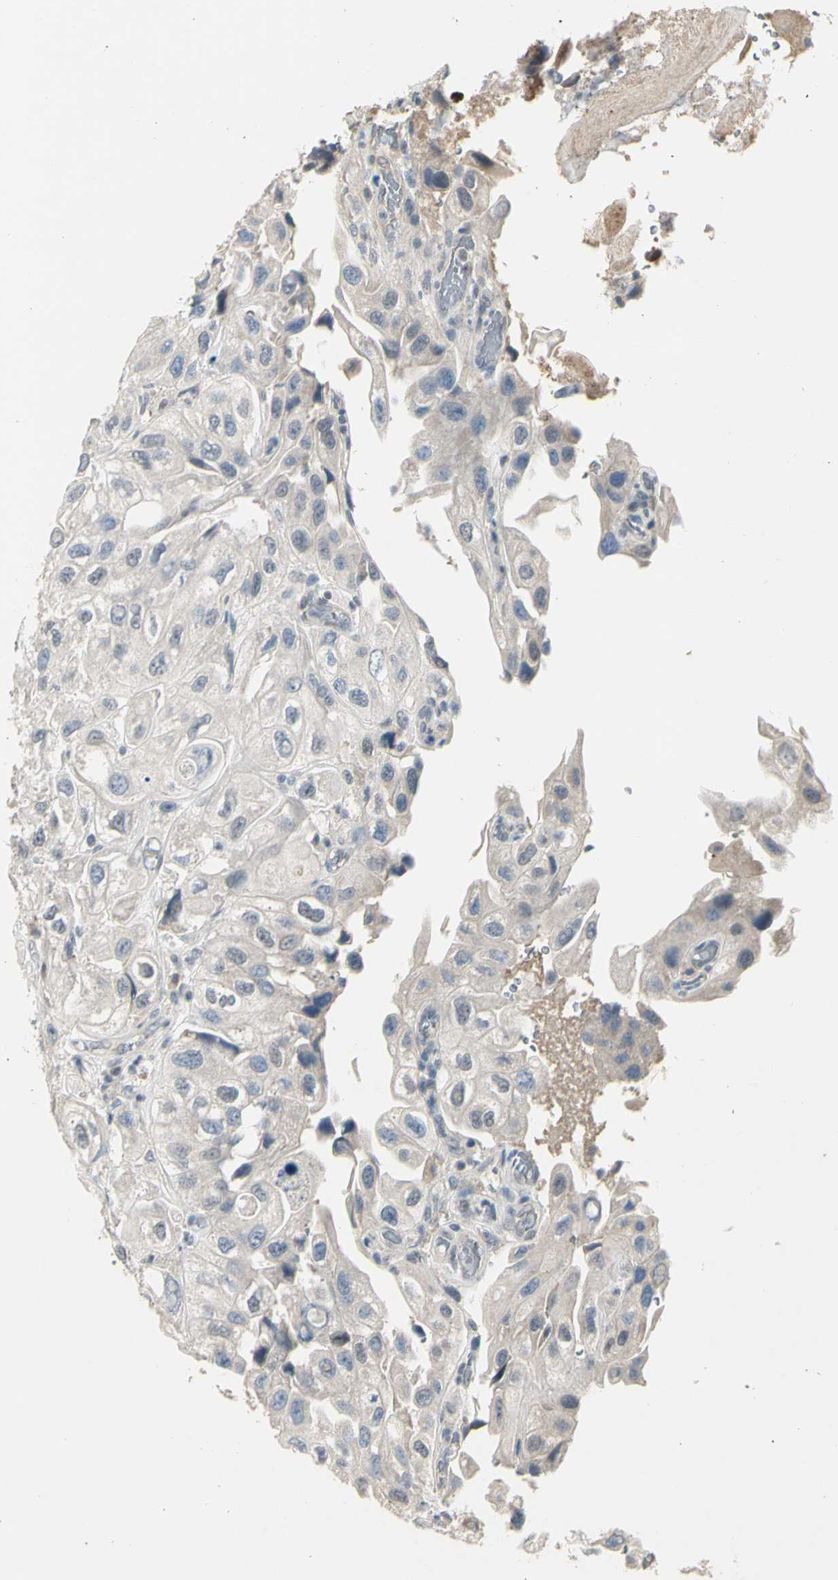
{"staining": {"intensity": "negative", "quantity": "none", "location": "none"}, "tissue": "urothelial cancer", "cell_type": "Tumor cells", "image_type": "cancer", "snomed": [{"axis": "morphology", "description": "Urothelial carcinoma, High grade"}, {"axis": "topography", "description": "Urinary bladder"}], "caption": "IHC of human high-grade urothelial carcinoma shows no staining in tumor cells.", "gene": "GREM1", "patient": {"sex": "female", "age": 64}}